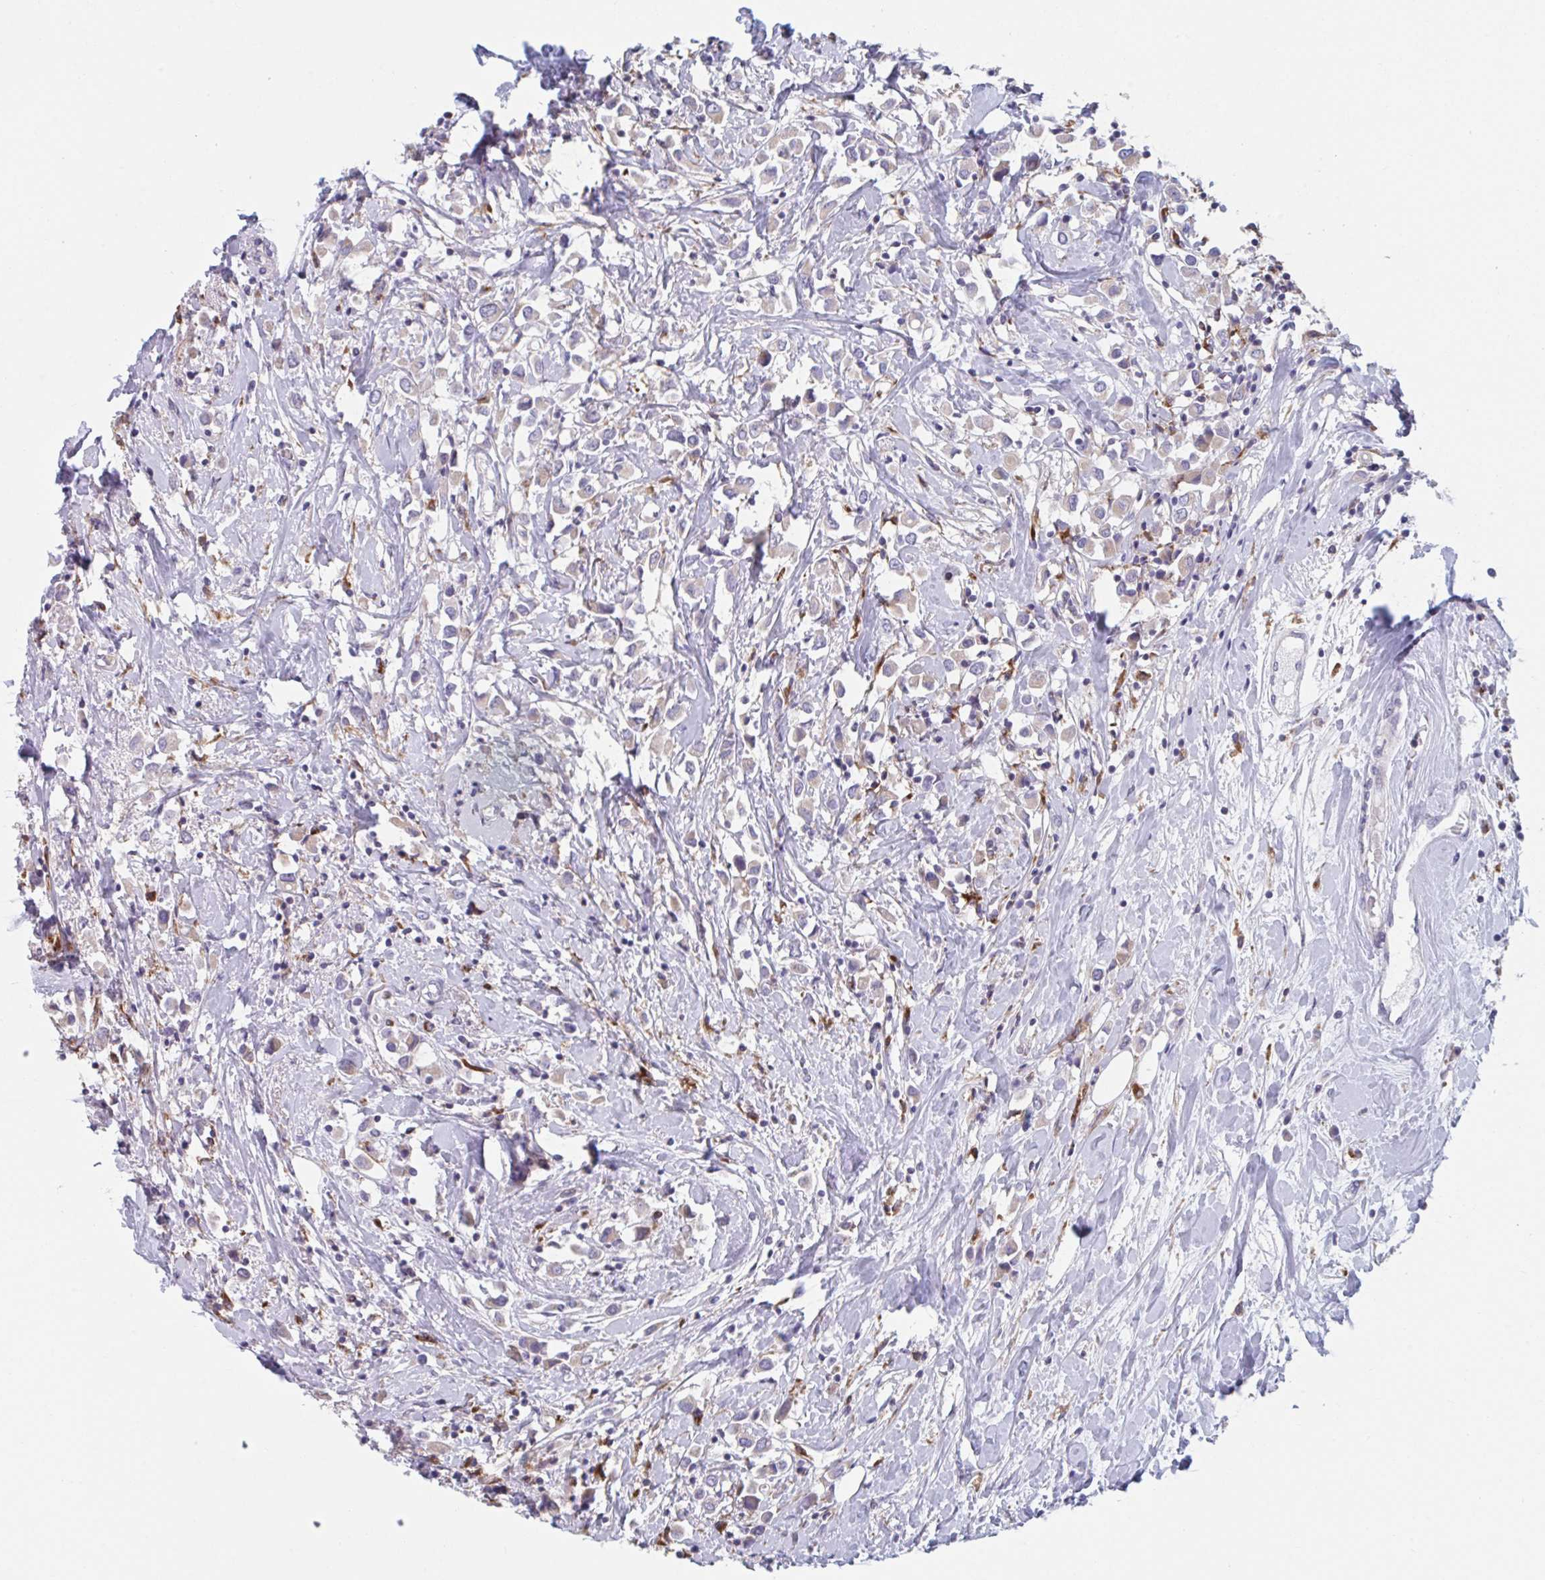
{"staining": {"intensity": "negative", "quantity": "none", "location": "none"}, "tissue": "breast cancer", "cell_type": "Tumor cells", "image_type": "cancer", "snomed": [{"axis": "morphology", "description": "Duct carcinoma"}, {"axis": "topography", "description": "Breast"}], "caption": "High power microscopy image of an immunohistochemistry image of breast infiltrating ductal carcinoma, revealing no significant expression in tumor cells. (DAB (3,3'-diaminobenzidine) immunohistochemistry (IHC) with hematoxylin counter stain).", "gene": "NIPSNAP1", "patient": {"sex": "female", "age": 61}}